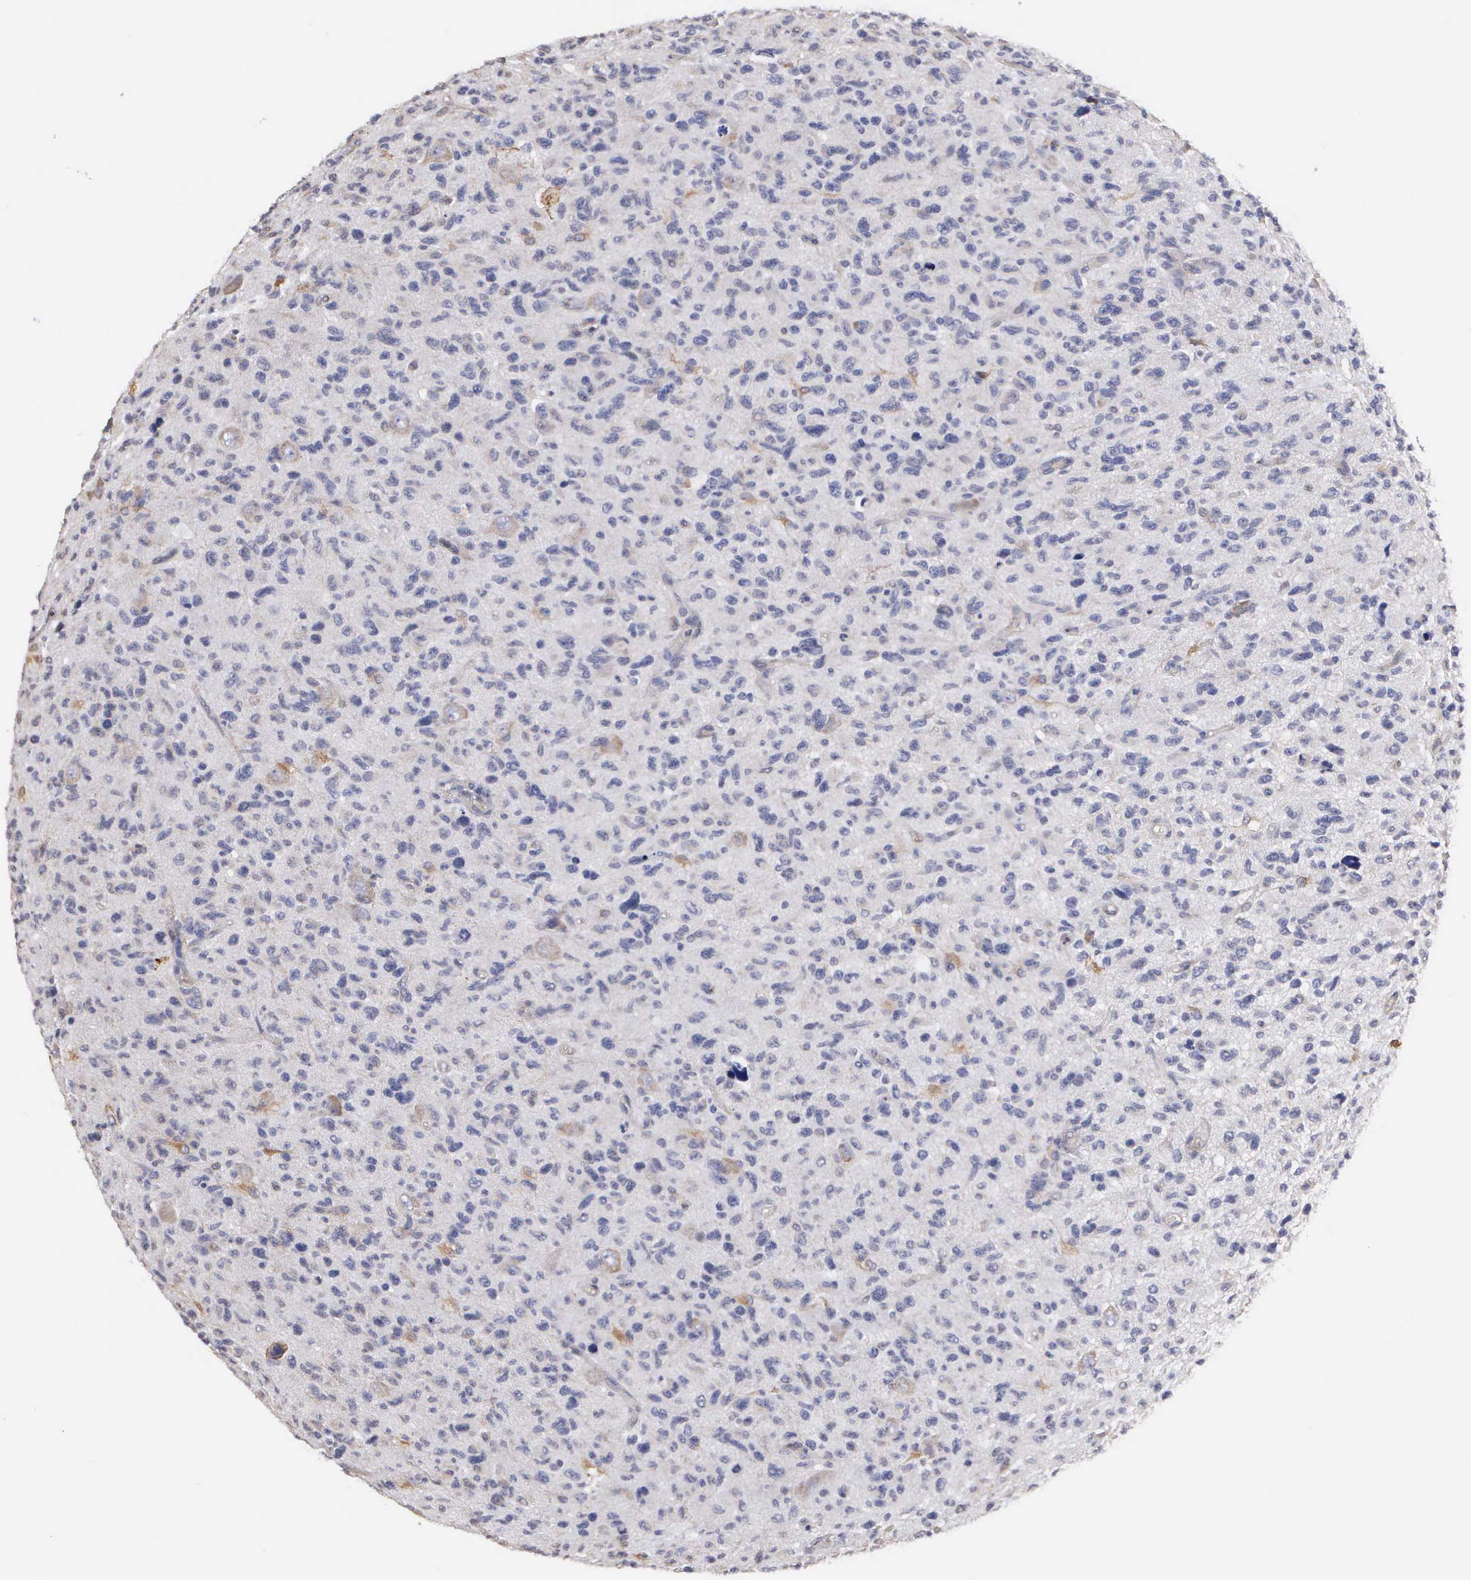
{"staining": {"intensity": "weak", "quantity": "<25%", "location": "cytoplasmic/membranous"}, "tissue": "glioma", "cell_type": "Tumor cells", "image_type": "cancer", "snomed": [{"axis": "morphology", "description": "Glioma, malignant, High grade"}, {"axis": "topography", "description": "Brain"}], "caption": "Immunohistochemistry (IHC) of human malignant glioma (high-grade) demonstrates no expression in tumor cells.", "gene": "LIN52", "patient": {"sex": "female", "age": 60}}